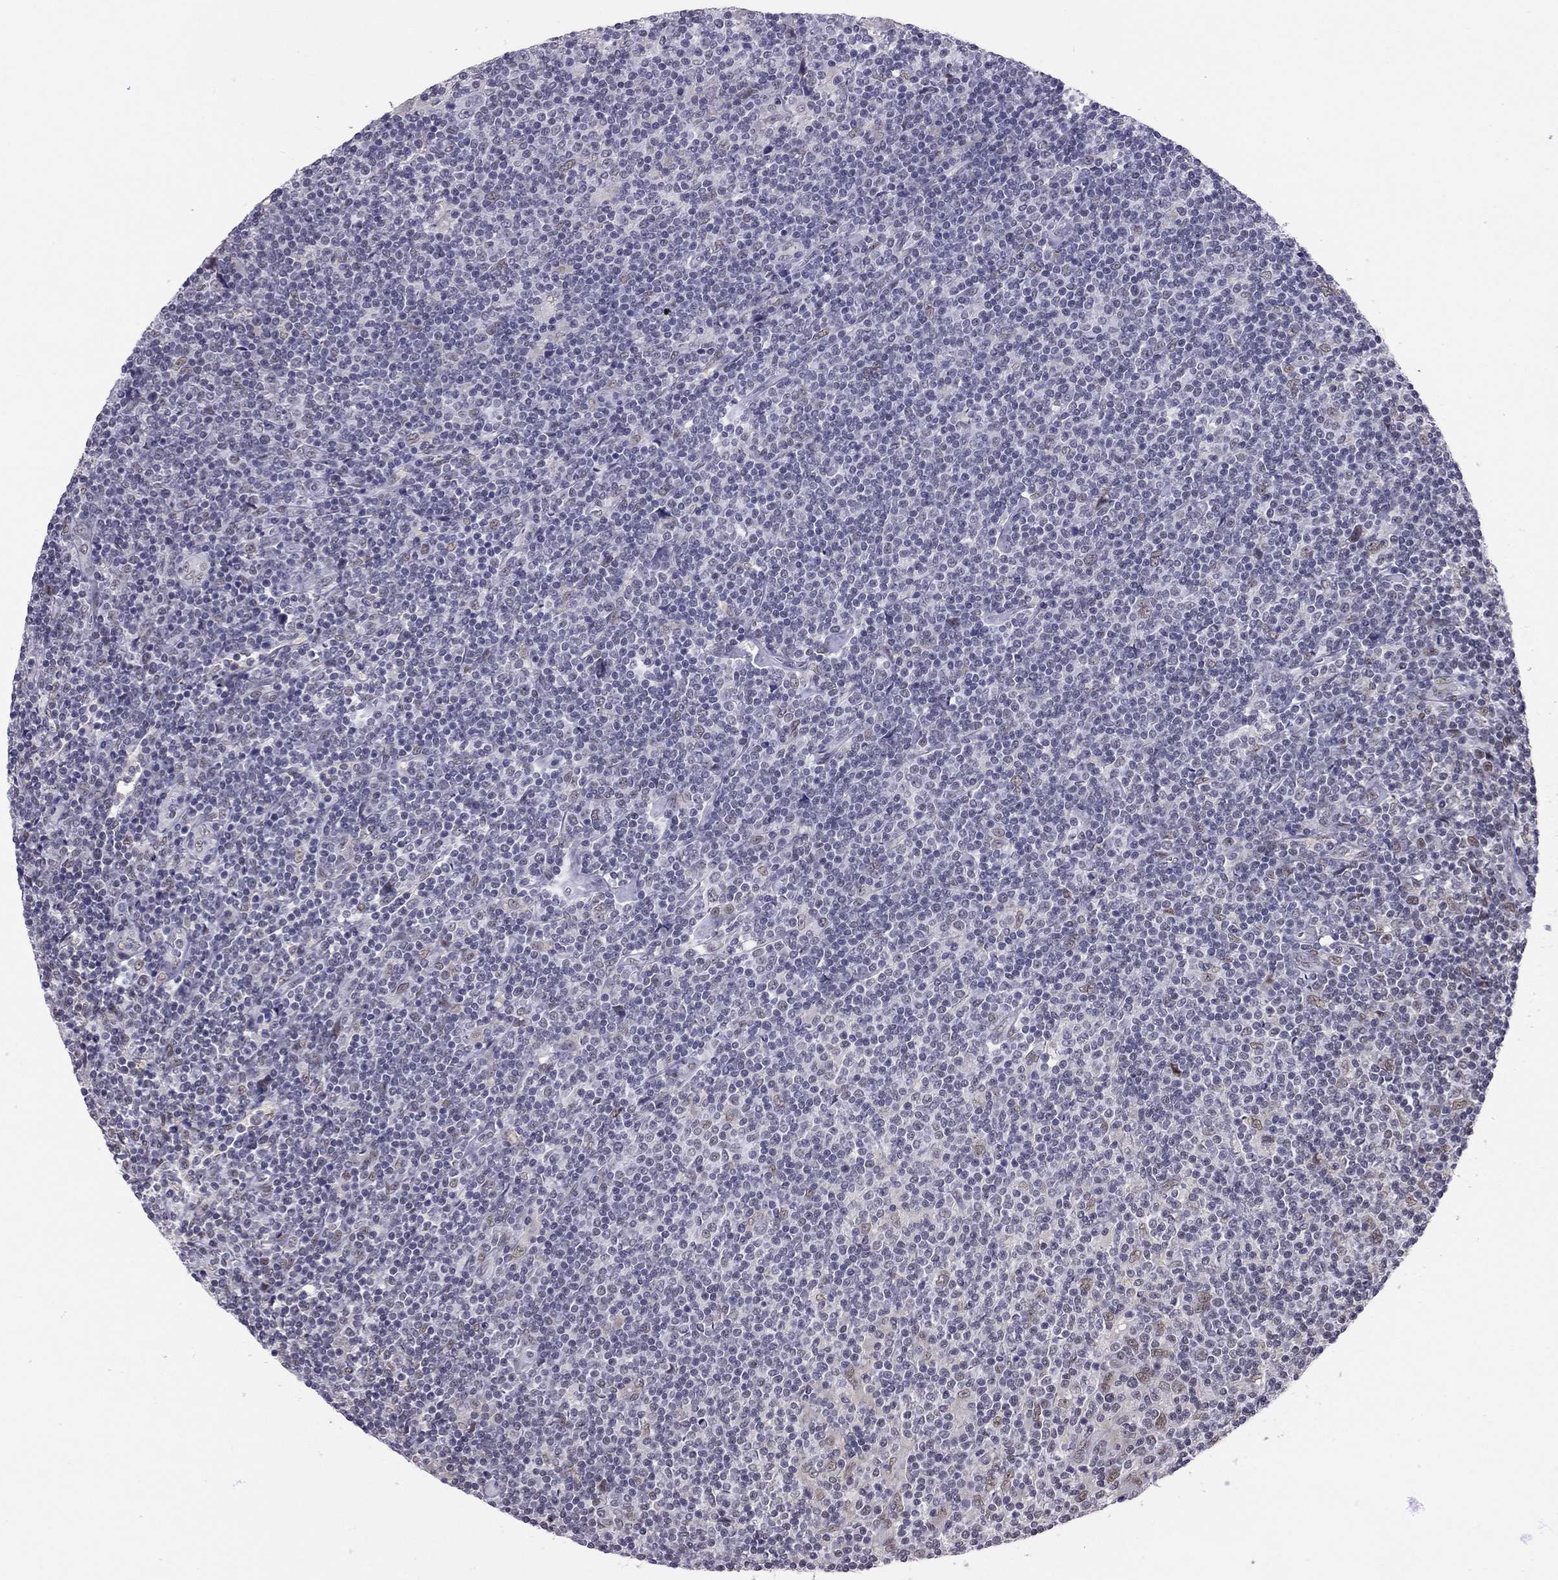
{"staining": {"intensity": "negative", "quantity": "none", "location": "none"}, "tissue": "lymphoma", "cell_type": "Tumor cells", "image_type": "cancer", "snomed": [{"axis": "morphology", "description": "Hodgkin's disease, NOS"}, {"axis": "topography", "description": "Lymph node"}], "caption": "Photomicrograph shows no significant protein staining in tumor cells of Hodgkin's disease.", "gene": "DOT1L", "patient": {"sex": "male", "age": 40}}